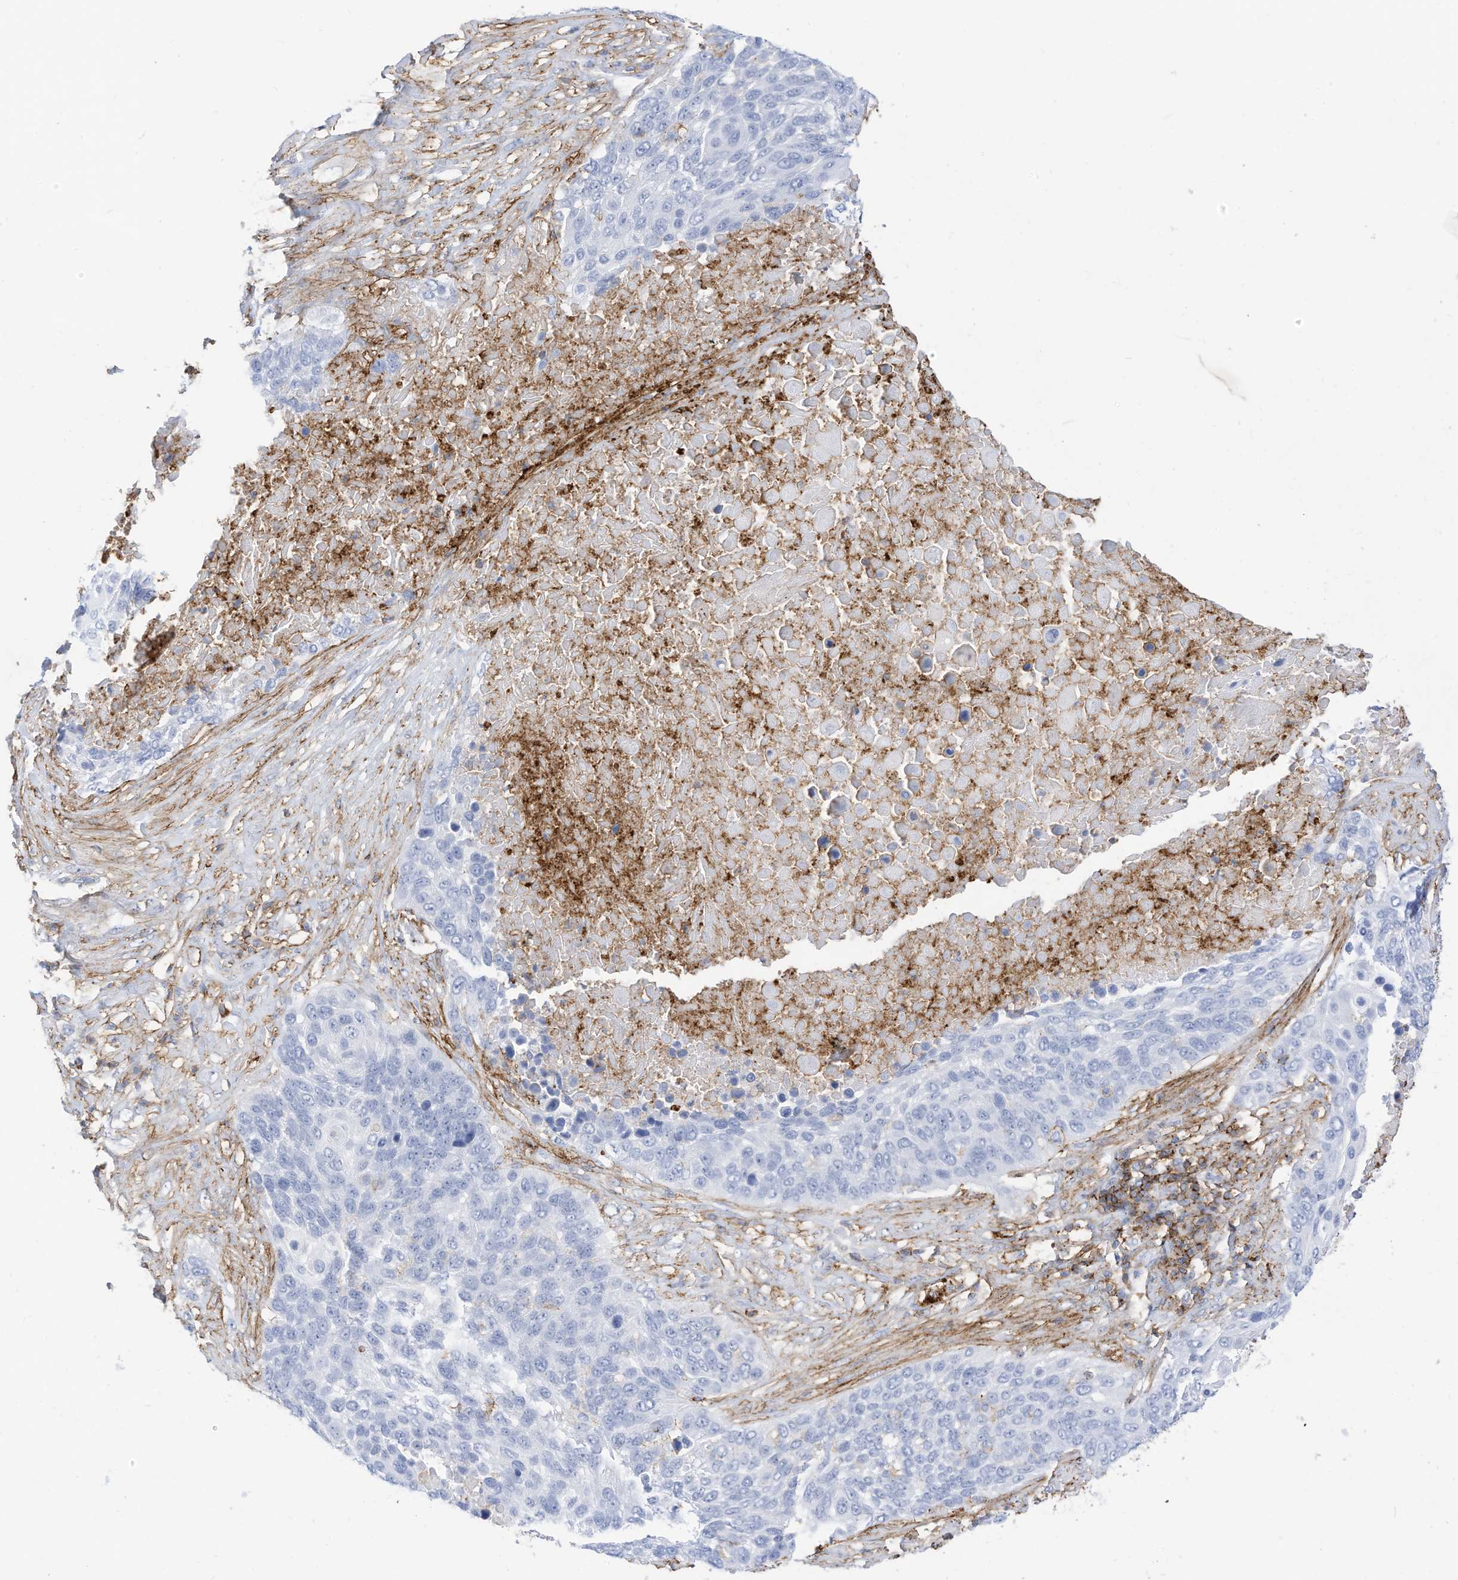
{"staining": {"intensity": "negative", "quantity": "none", "location": "none"}, "tissue": "lung cancer", "cell_type": "Tumor cells", "image_type": "cancer", "snomed": [{"axis": "morphology", "description": "Squamous cell carcinoma, NOS"}, {"axis": "topography", "description": "Lung"}], "caption": "IHC image of lung cancer stained for a protein (brown), which reveals no positivity in tumor cells. (DAB immunohistochemistry visualized using brightfield microscopy, high magnification).", "gene": "TXNDC9", "patient": {"sex": "male", "age": 66}}